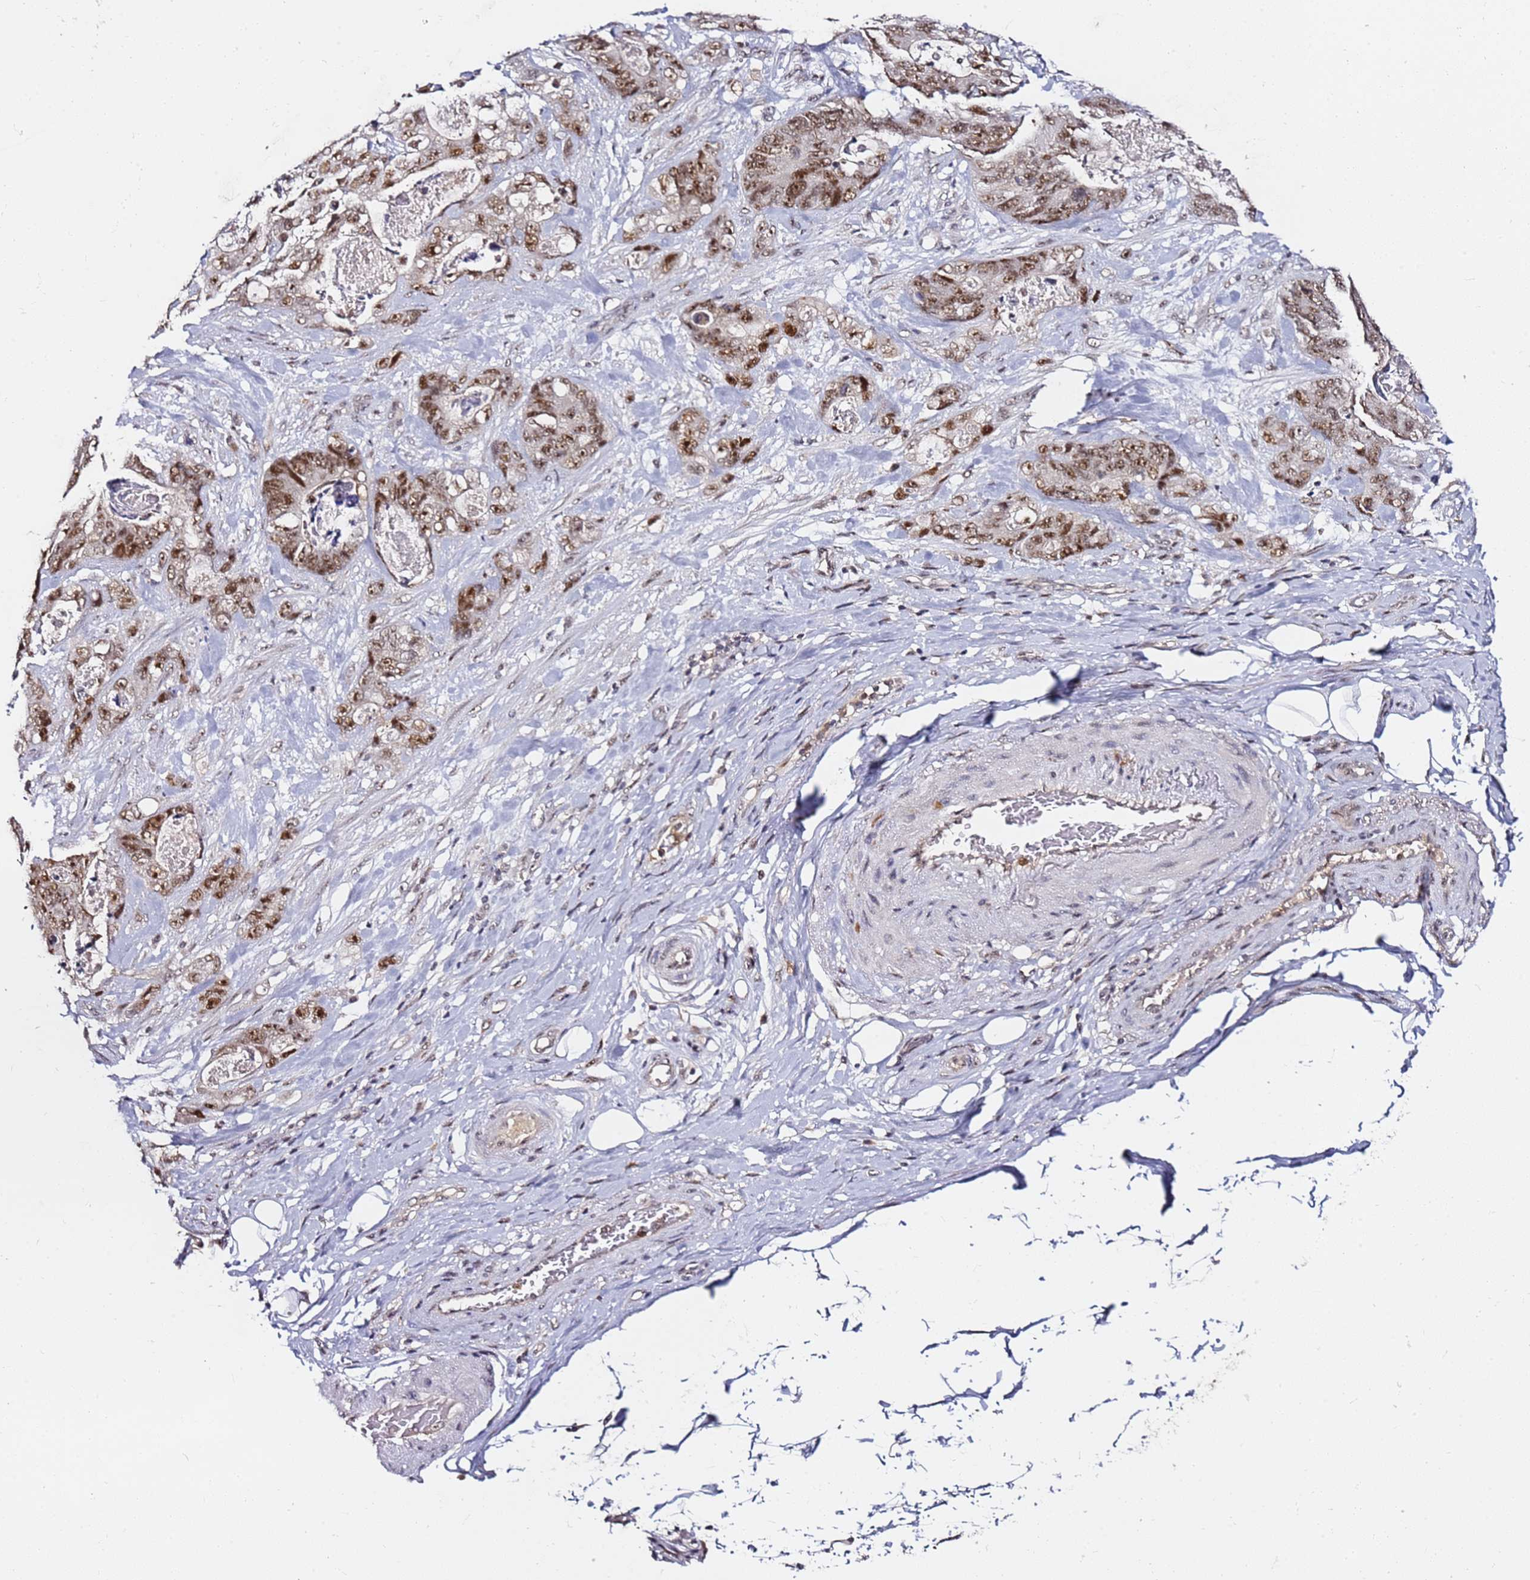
{"staining": {"intensity": "moderate", "quantity": ">75%", "location": "nuclear"}, "tissue": "stomach cancer", "cell_type": "Tumor cells", "image_type": "cancer", "snomed": [{"axis": "morphology", "description": "Normal tissue, NOS"}, {"axis": "morphology", "description": "Adenocarcinoma, NOS"}, {"axis": "topography", "description": "Stomach"}], "caption": "Moderate nuclear expression for a protein is appreciated in about >75% of tumor cells of stomach adenocarcinoma using immunohistochemistry (IHC).", "gene": "FCF1", "patient": {"sex": "female", "age": 89}}